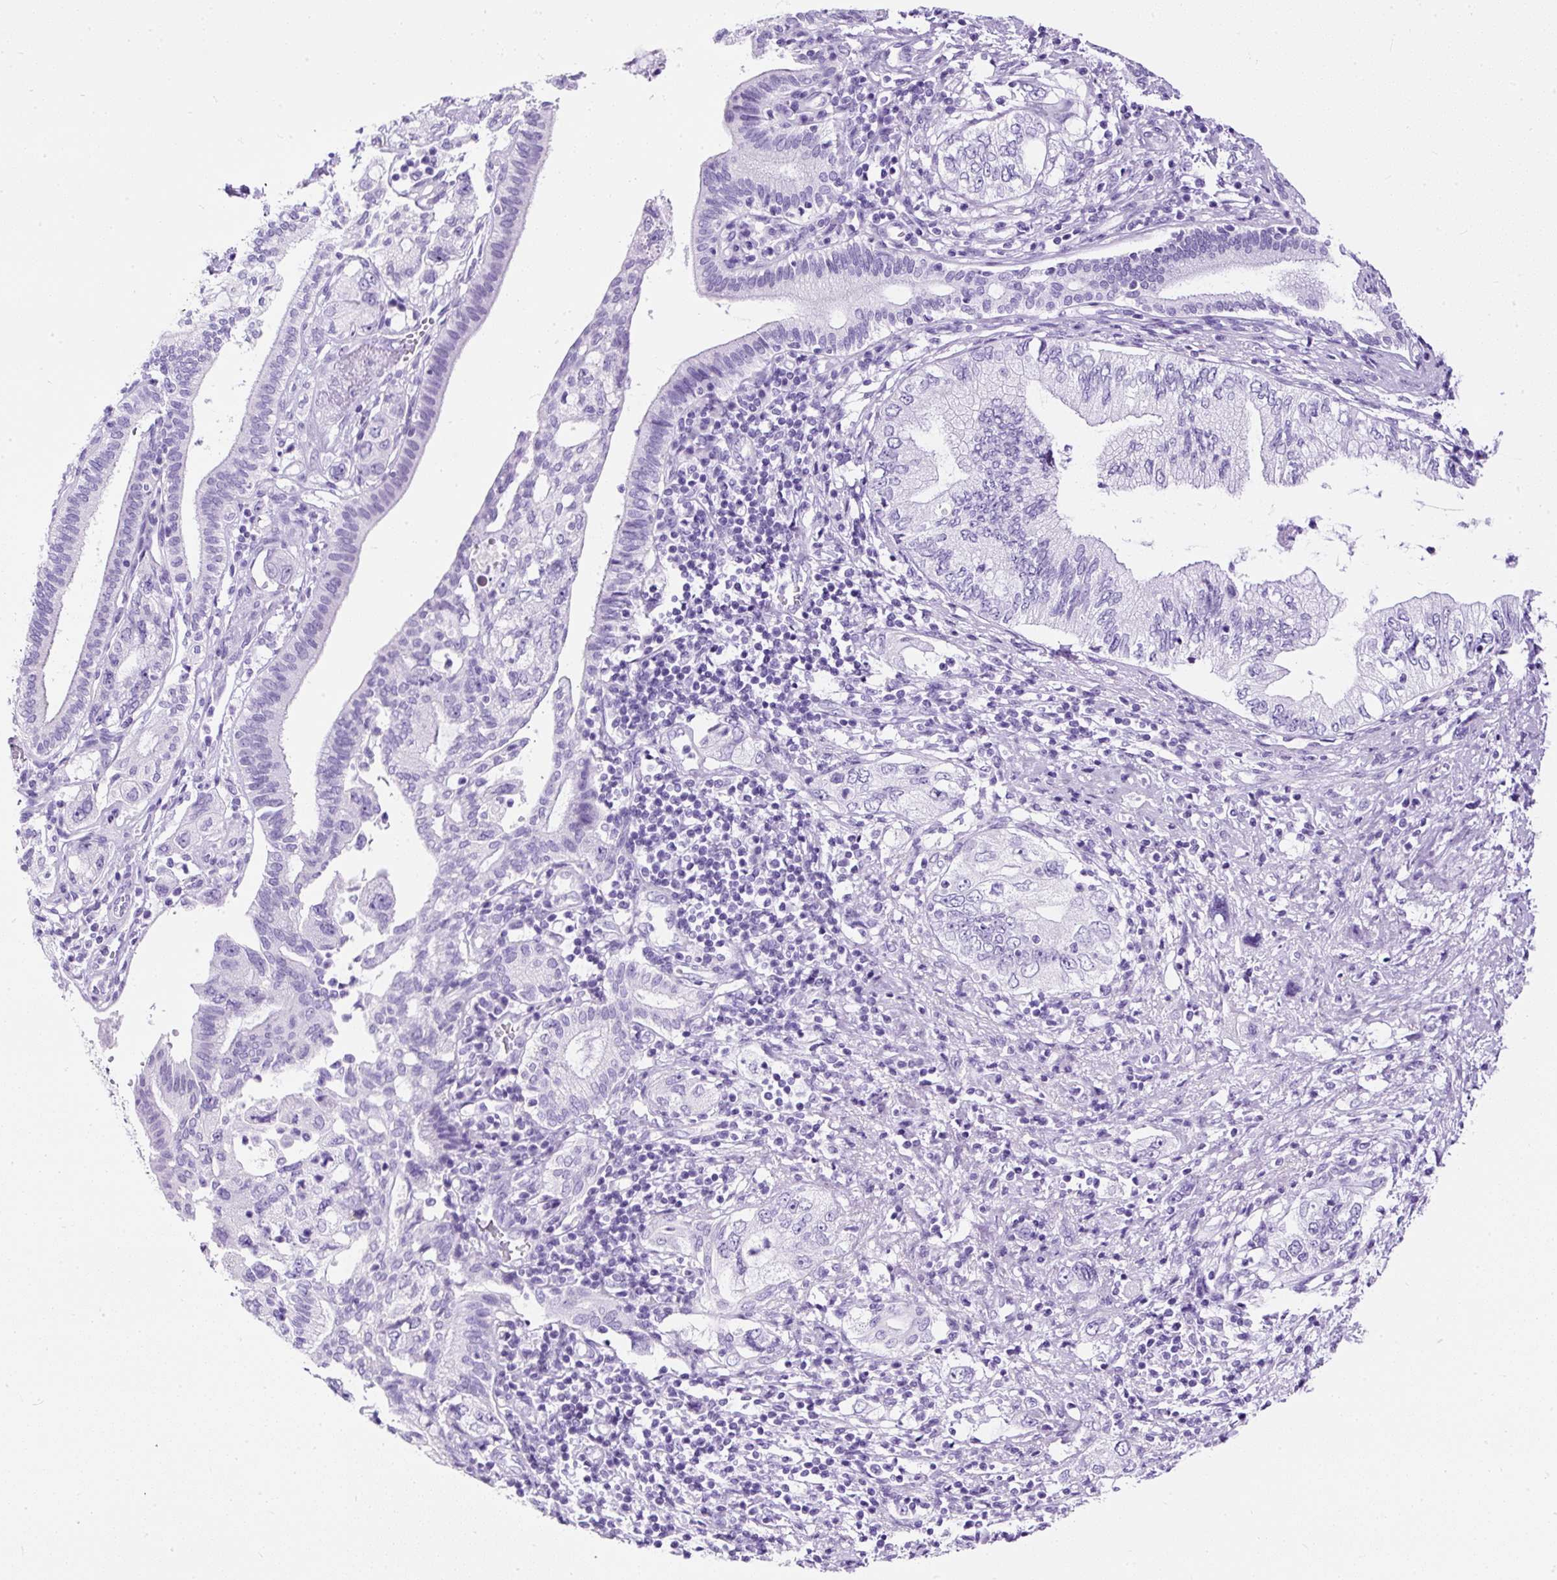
{"staining": {"intensity": "negative", "quantity": "none", "location": "none"}, "tissue": "pancreatic cancer", "cell_type": "Tumor cells", "image_type": "cancer", "snomed": [{"axis": "morphology", "description": "Adenocarcinoma, NOS"}, {"axis": "topography", "description": "Pancreas"}], "caption": "This is an immunohistochemistry image of human pancreatic cancer (adenocarcinoma). There is no positivity in tumor cells.", "gene": "NTS", "patient": {"sex": "female", "age": 73}}